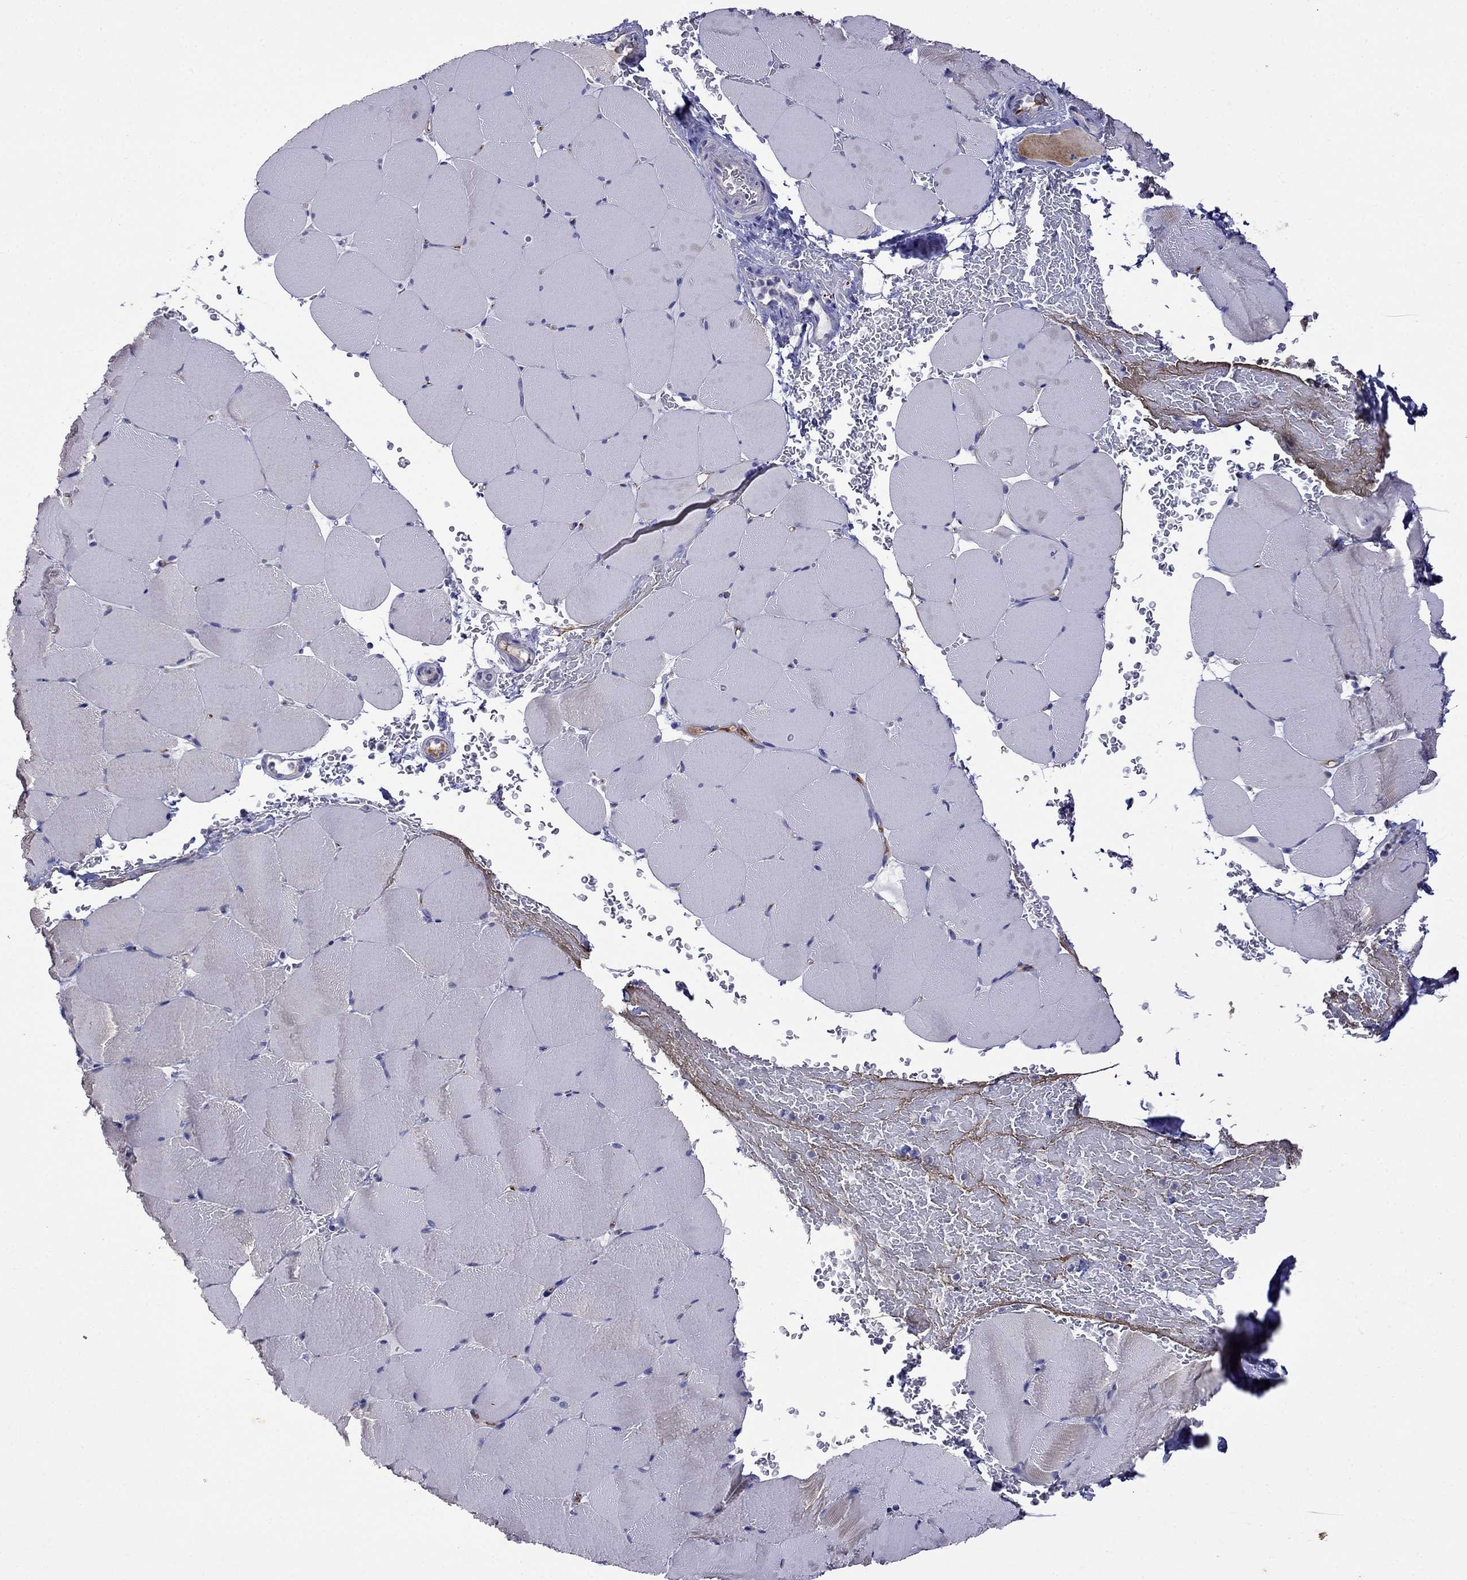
{"staining": {"intensity": "negative", "quantity": "none", "location": "none"}, "tissue": "skeletal muscle", "cell_type": "Myocytes", "image_type": "normal", "snomed": [{"axis": "morphology", "description": "Normal tissue, NOS"}, {"axis": "topography", "description": "Skeletal muscle"}], "caption": "This is an IHC photomicrograph of unremarkable human skeletal muscle. There is no positivity in myocytes.", "gene": "STAR", "patient": {"sex": "female", "age": 37}}